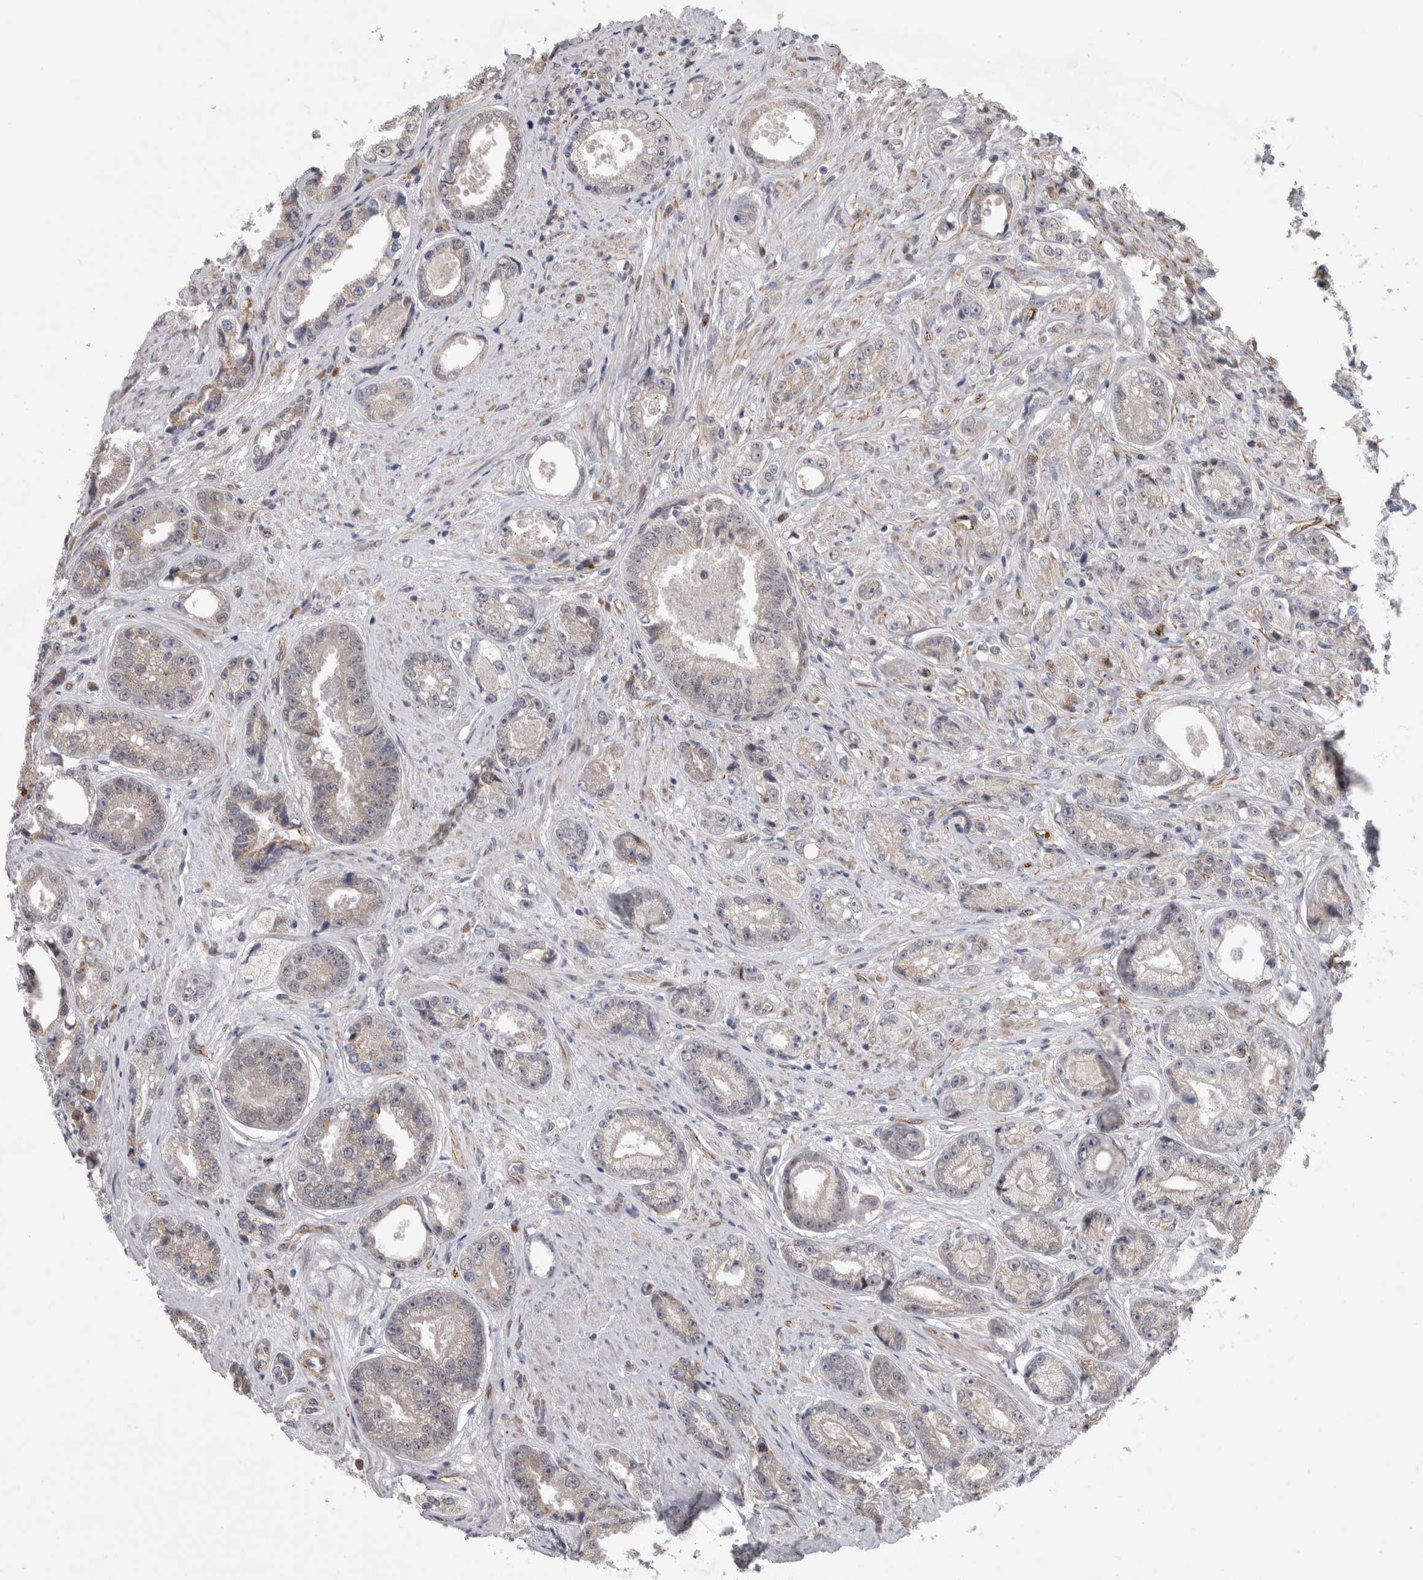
{"staining": {"intensity": "negative", "quantity": "none", "location": "none"}, "tissue": "prostate cancer", "cell_type": "Tumor cells", "image_type": "cancer", "snomed": [{"axis": "morphology", "description": "Adenocarcinoma, High grade"}, {"axis": "topography", "description": "Prostate"}], "caption": "A photomicrograph of high-grade adenocarcinoma (prostate) stained for a protein shows no brown staining in tumor cells.", "gene": "FAM83H", "patient": {"sex": "male", "age": 61}}